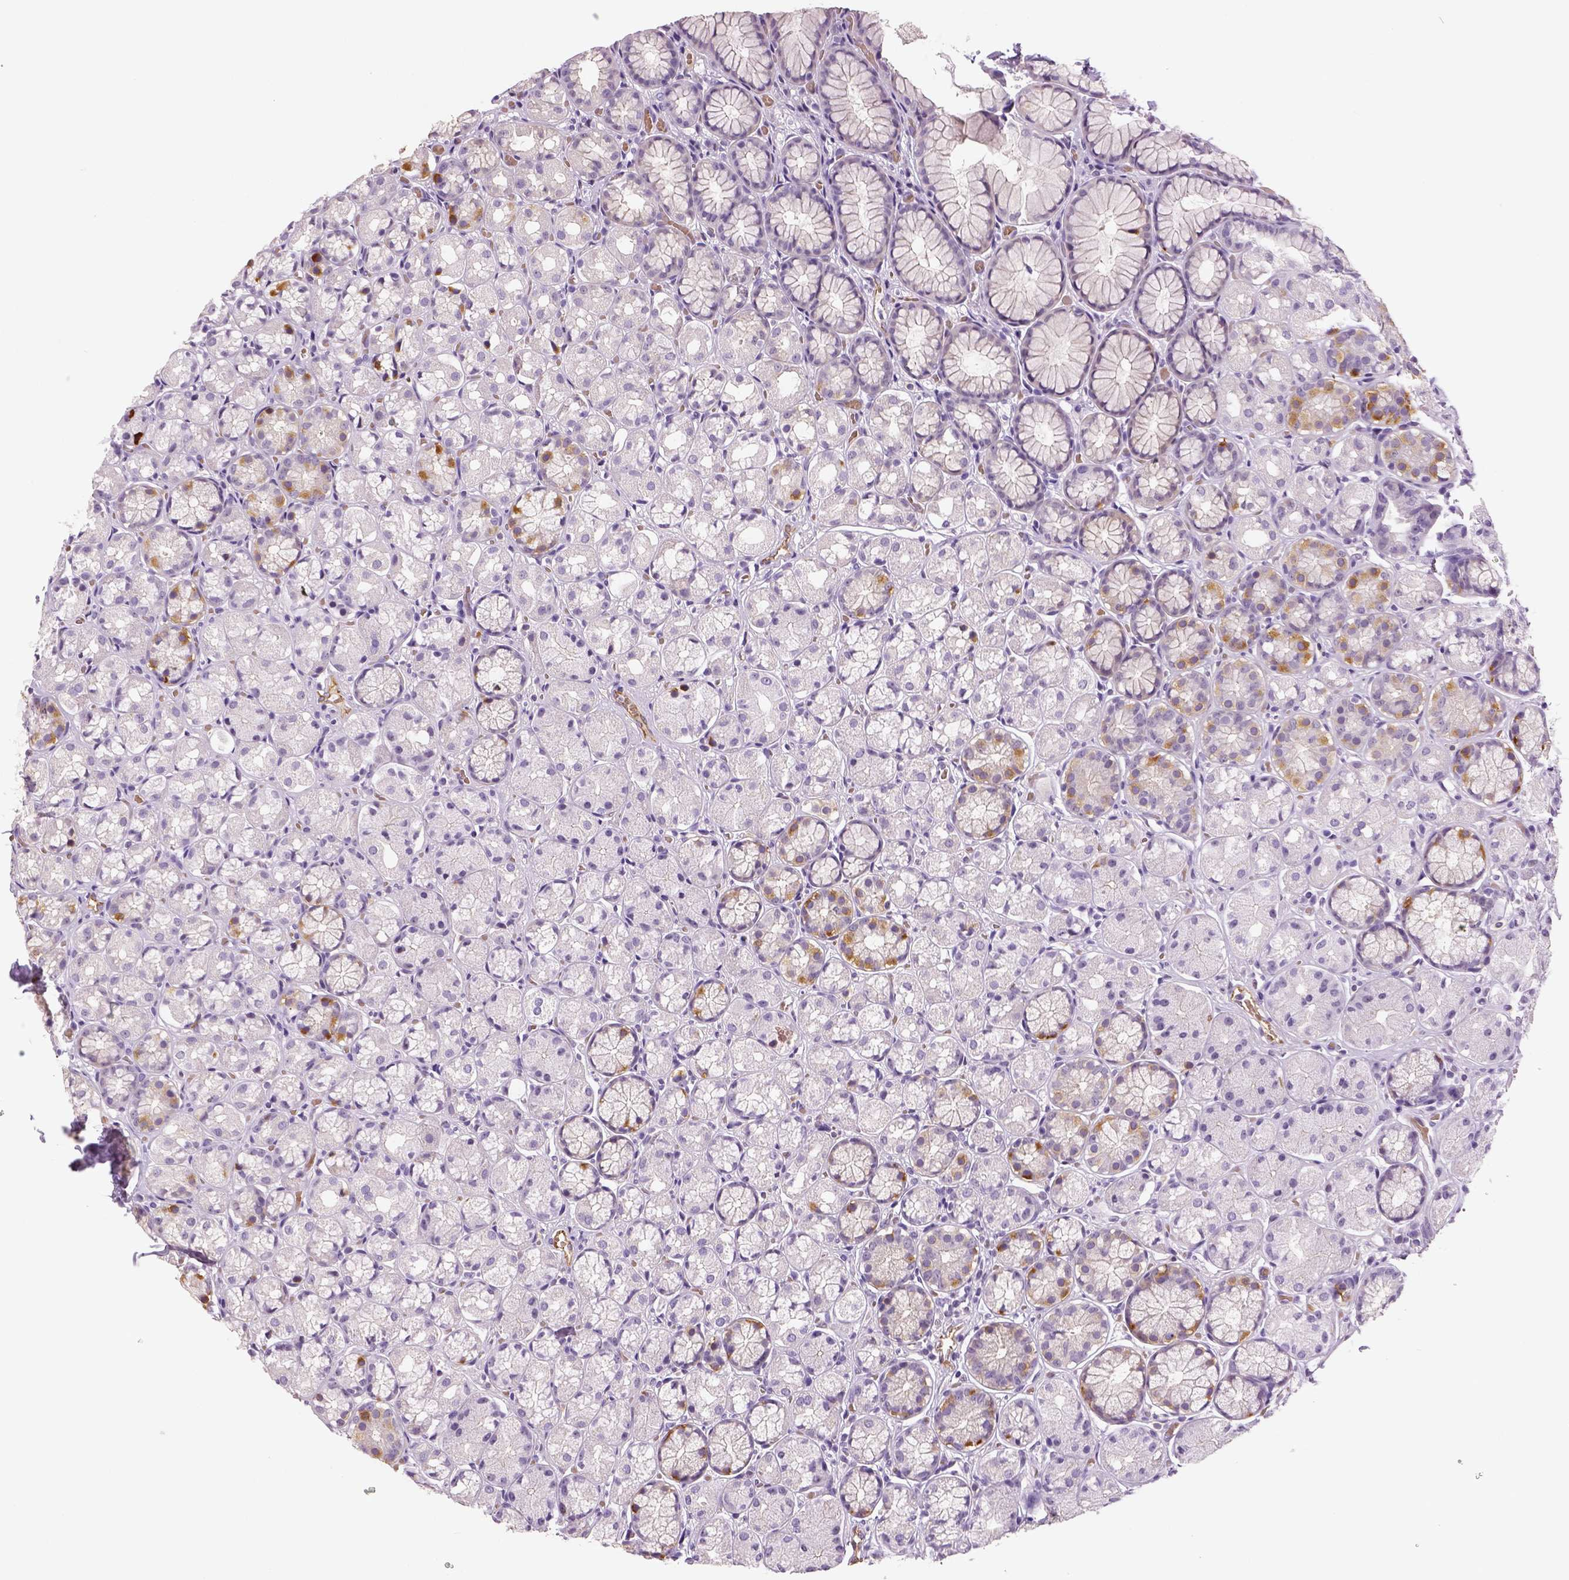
{"staining": {"intensity": "moderate", "quantity": "<25%", "location": "cytoplasmic/membranous"}, "tissue": "stomach", "cell_type": "Glandular cells", "image_type": "normal", "snomed": [{"axis": "morphology", "description": "Normal tissue, NOS"}, {"axis": "topography", "description": "Stomach"}], "caption": "The histopathology image shows a brown stain indicating the presence of a protein in the cytoplasmic/membranous of glandular cells in stomach. The protein of interest is shown in brown color, while the nuclei are stained blue.", "gene": "ENSG00000250349", "patient": {"sex": "male", "age": 70}}